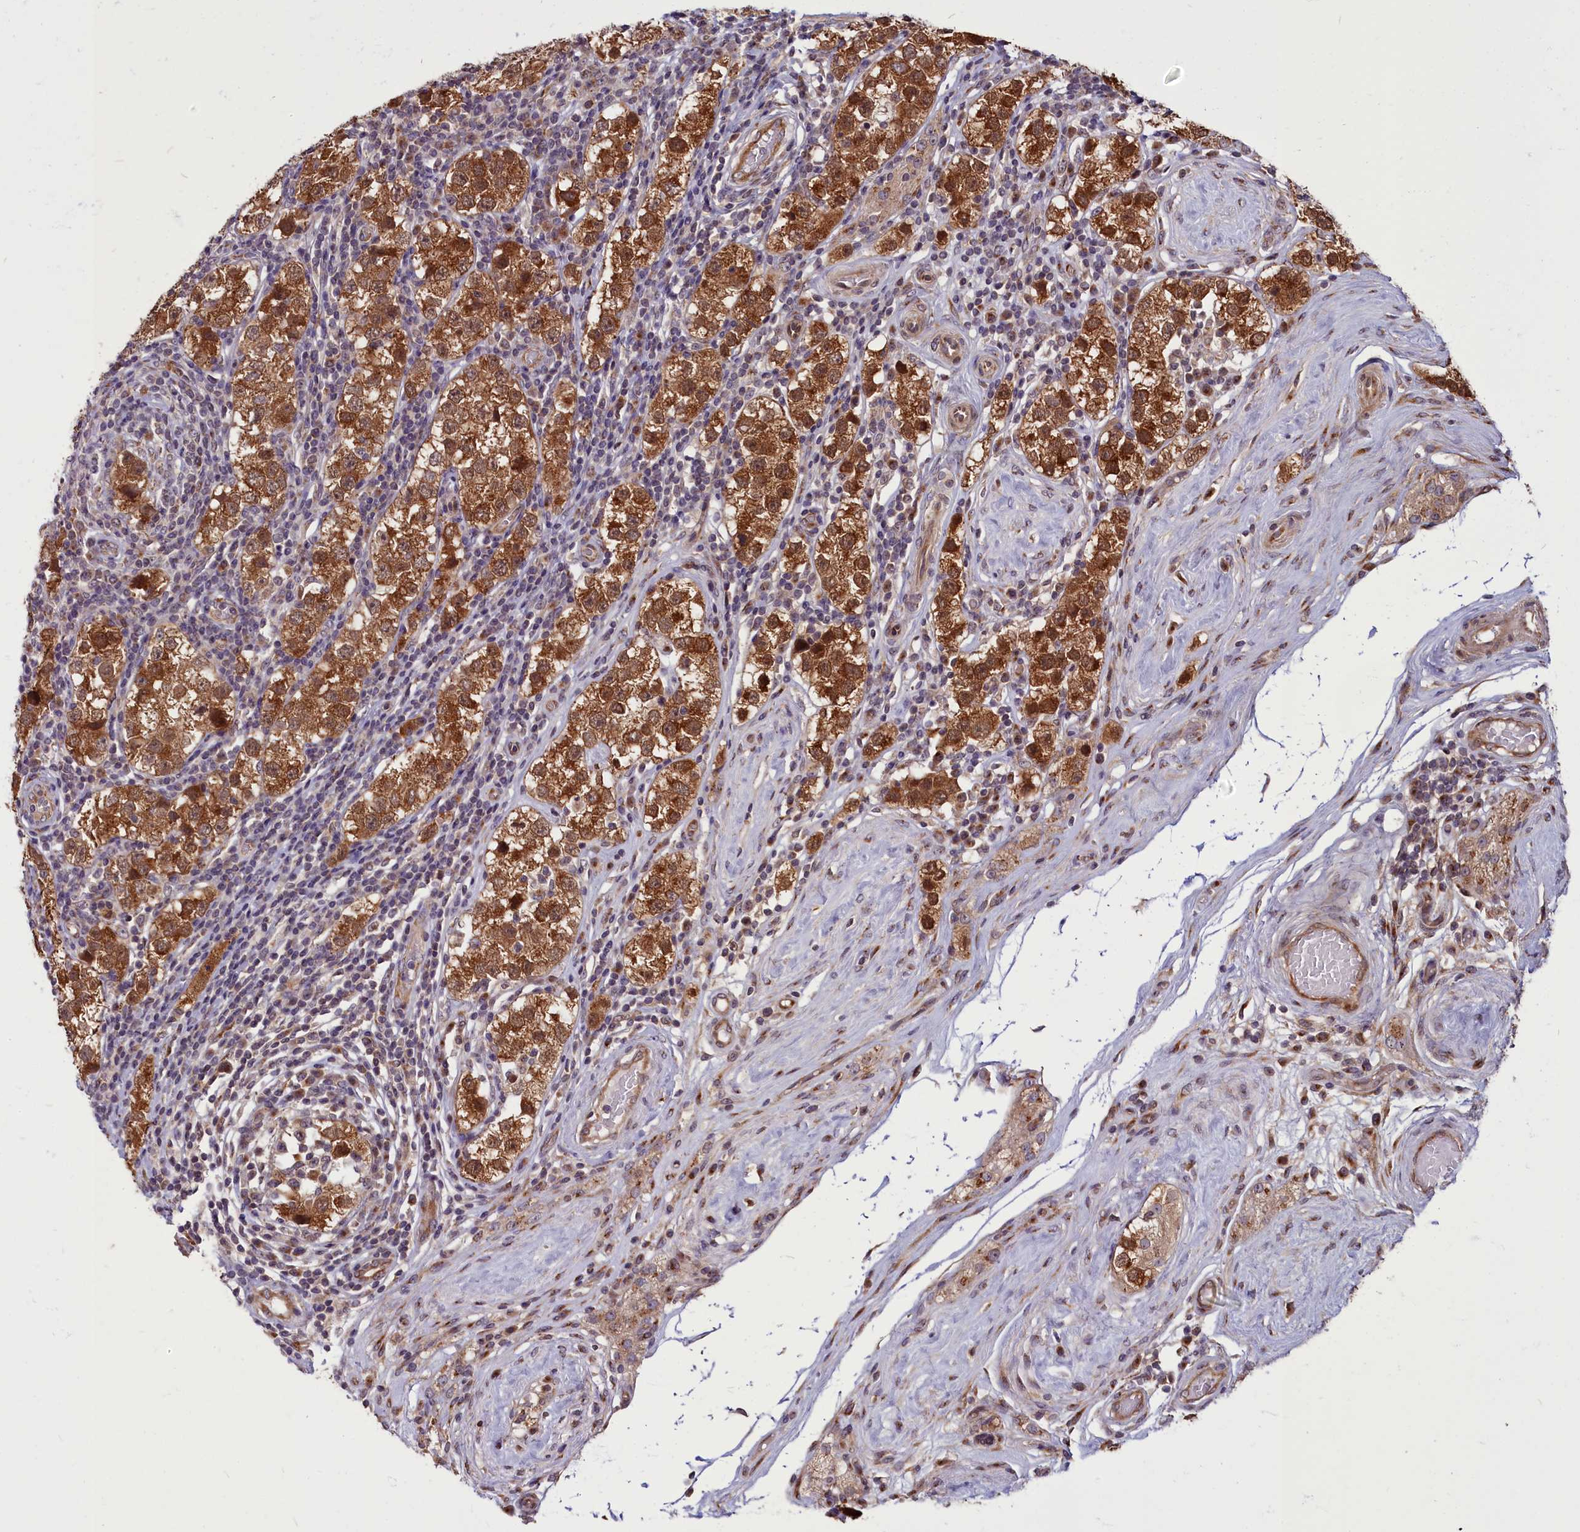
{"staining": {"intensity": "strong", "quantity": ">75%", "location": "cytoplasmic/membranous"}, "tissue": "testis cancer", "cell_type": "Tumor cells", "image_type": "cancer", "snomed": [{"axis": "morphology", "description": "Seminoma, NOS"}, {"axis": "topography", "description": "Testis"}], "caption": "An immunohistochemistry (IHC) micrograph of neoplastic tissue is shown. Protein staining in brown highlights strong cytoplasmic/membranous positivity in testis cancer (seminoma) within tumor cells.", "gene": "MYCBP", "patient": {"sex": "male", "age": 34}}